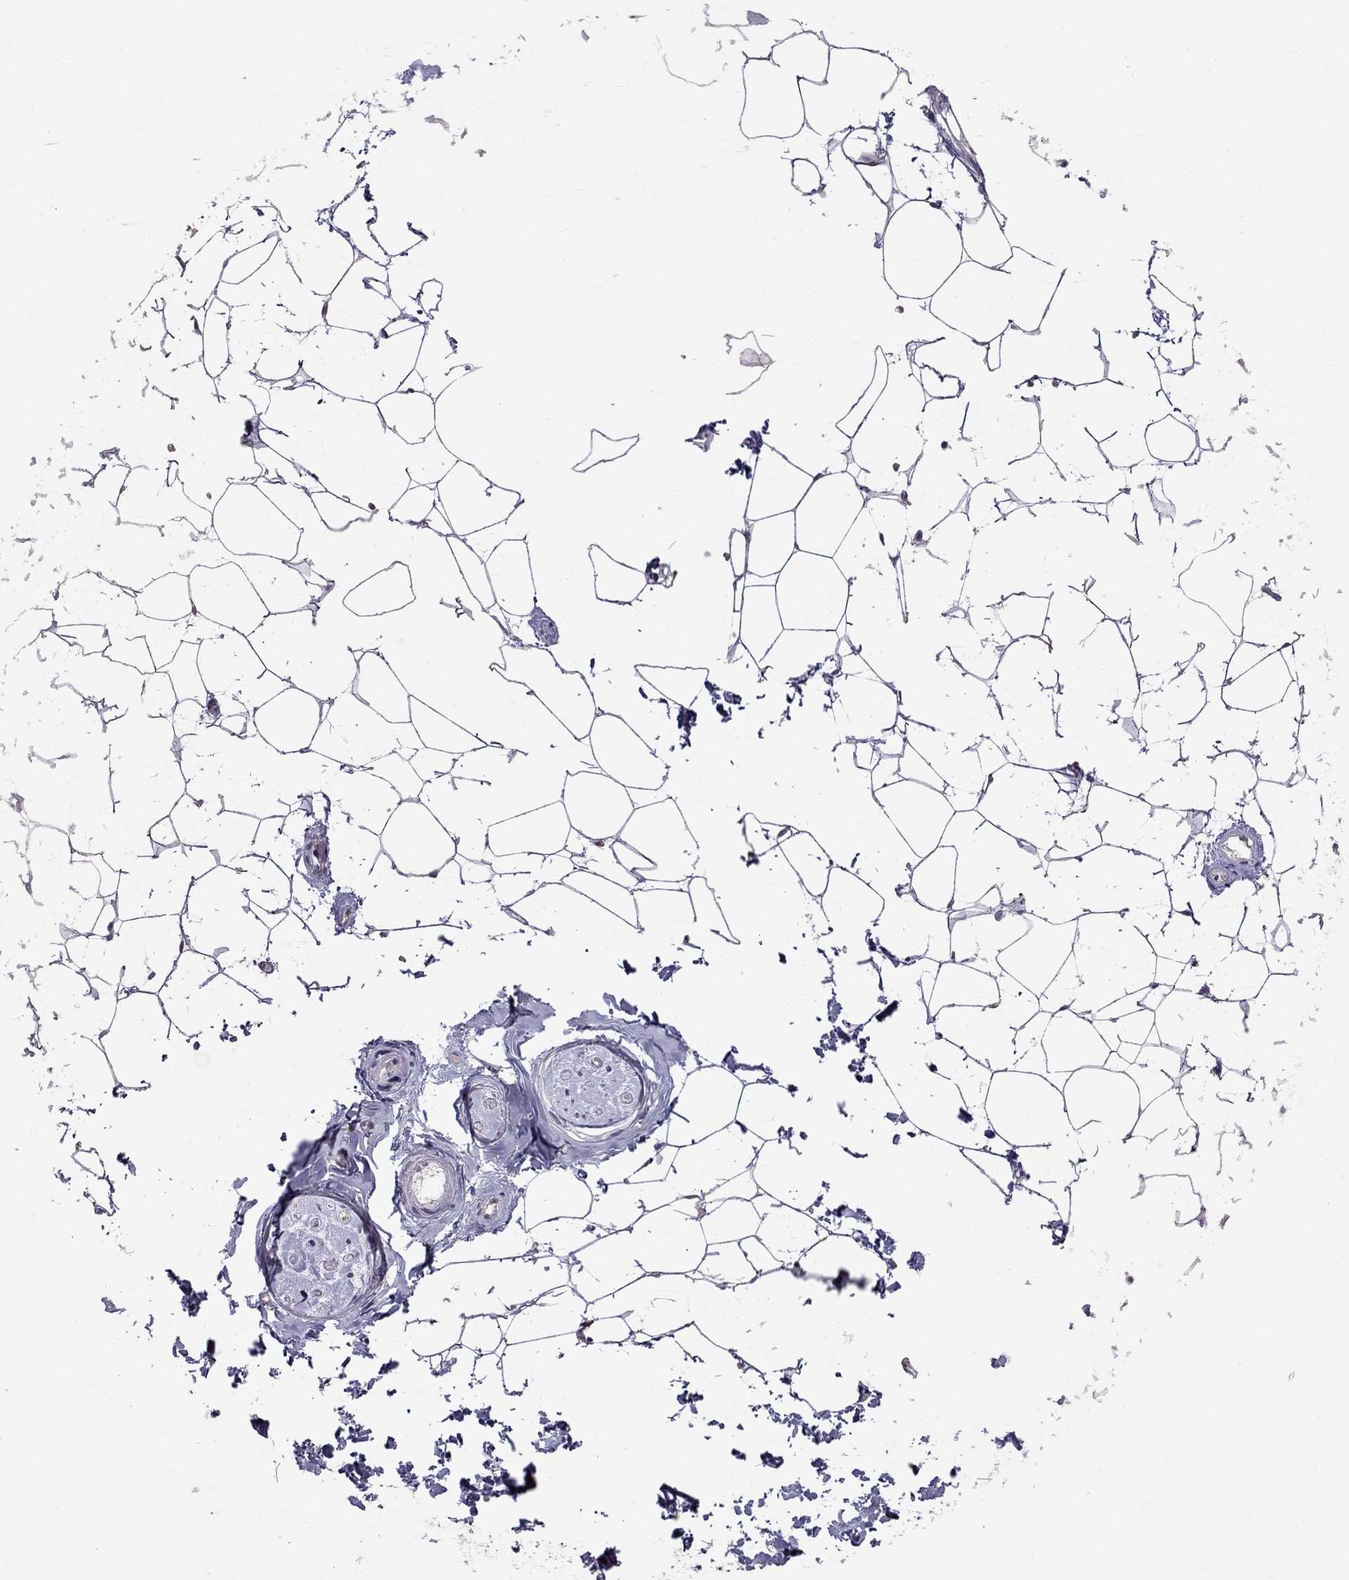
{"staining": {"intensity": "negative", "quantity": "none", "location": "none"}, "tissue": "adipose tissue", "cell_type": "Adipocytes", "image_type": "normal", "snomed": [{"axis": "morphology", "description": "Normal tissue, NOS"}, {"axis": "topography", "description": "Skin"}, {"axis": "topography", "description": "Peripheral nerve tissue"}], "caption": "IHC micrograph of normal adipose tissue: adipose tissue stained with DAB (3,3'-diaminobenzidine) reveals no significant protein positivity in adipocytes. The staining is performed using DAB (3,3'-diaminobenzidine) brown chromogen with nuclei counter-stained in using hematoxylin.", "gene": "MYO3B", "patient": {"sex": "female", "age": 56}}